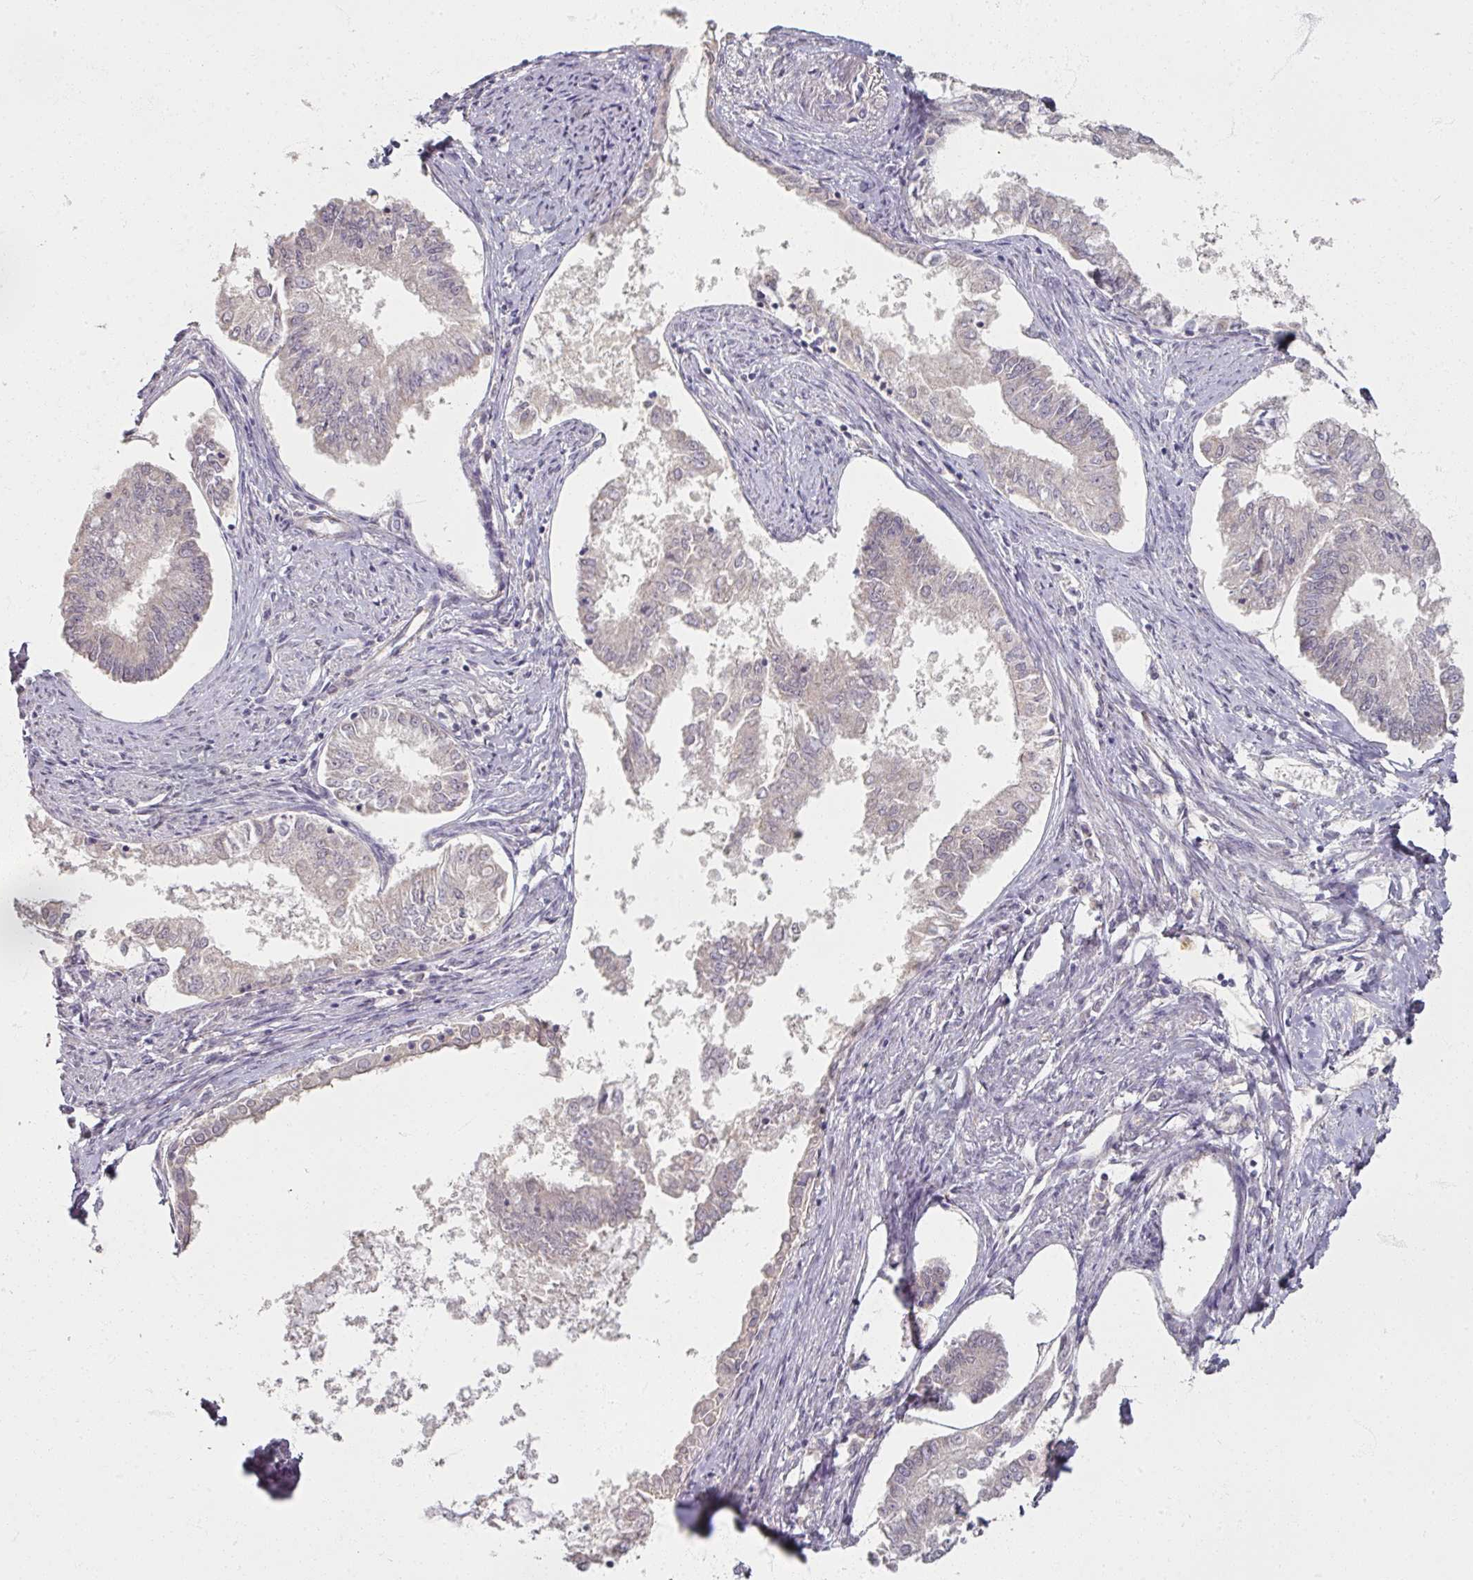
{"staining": {"intensity": "negative", "quantity": "none", "location": "none"}, "tissue": "endometrial cancer", "cell_type": "Tumor cells", "image_type": "cancer", "snomed": [{"axis": "morphology", "description": "Adenocarcinoma, NOS"}, {"axis": "topography", "description": "Endometrium"}], "caption": "Tumor cells are negative for brown protein staining in endometrial cancer (adenocarcinoma).", "gene": "SOX11", "patient": {"sex": "female", "age": 76}}